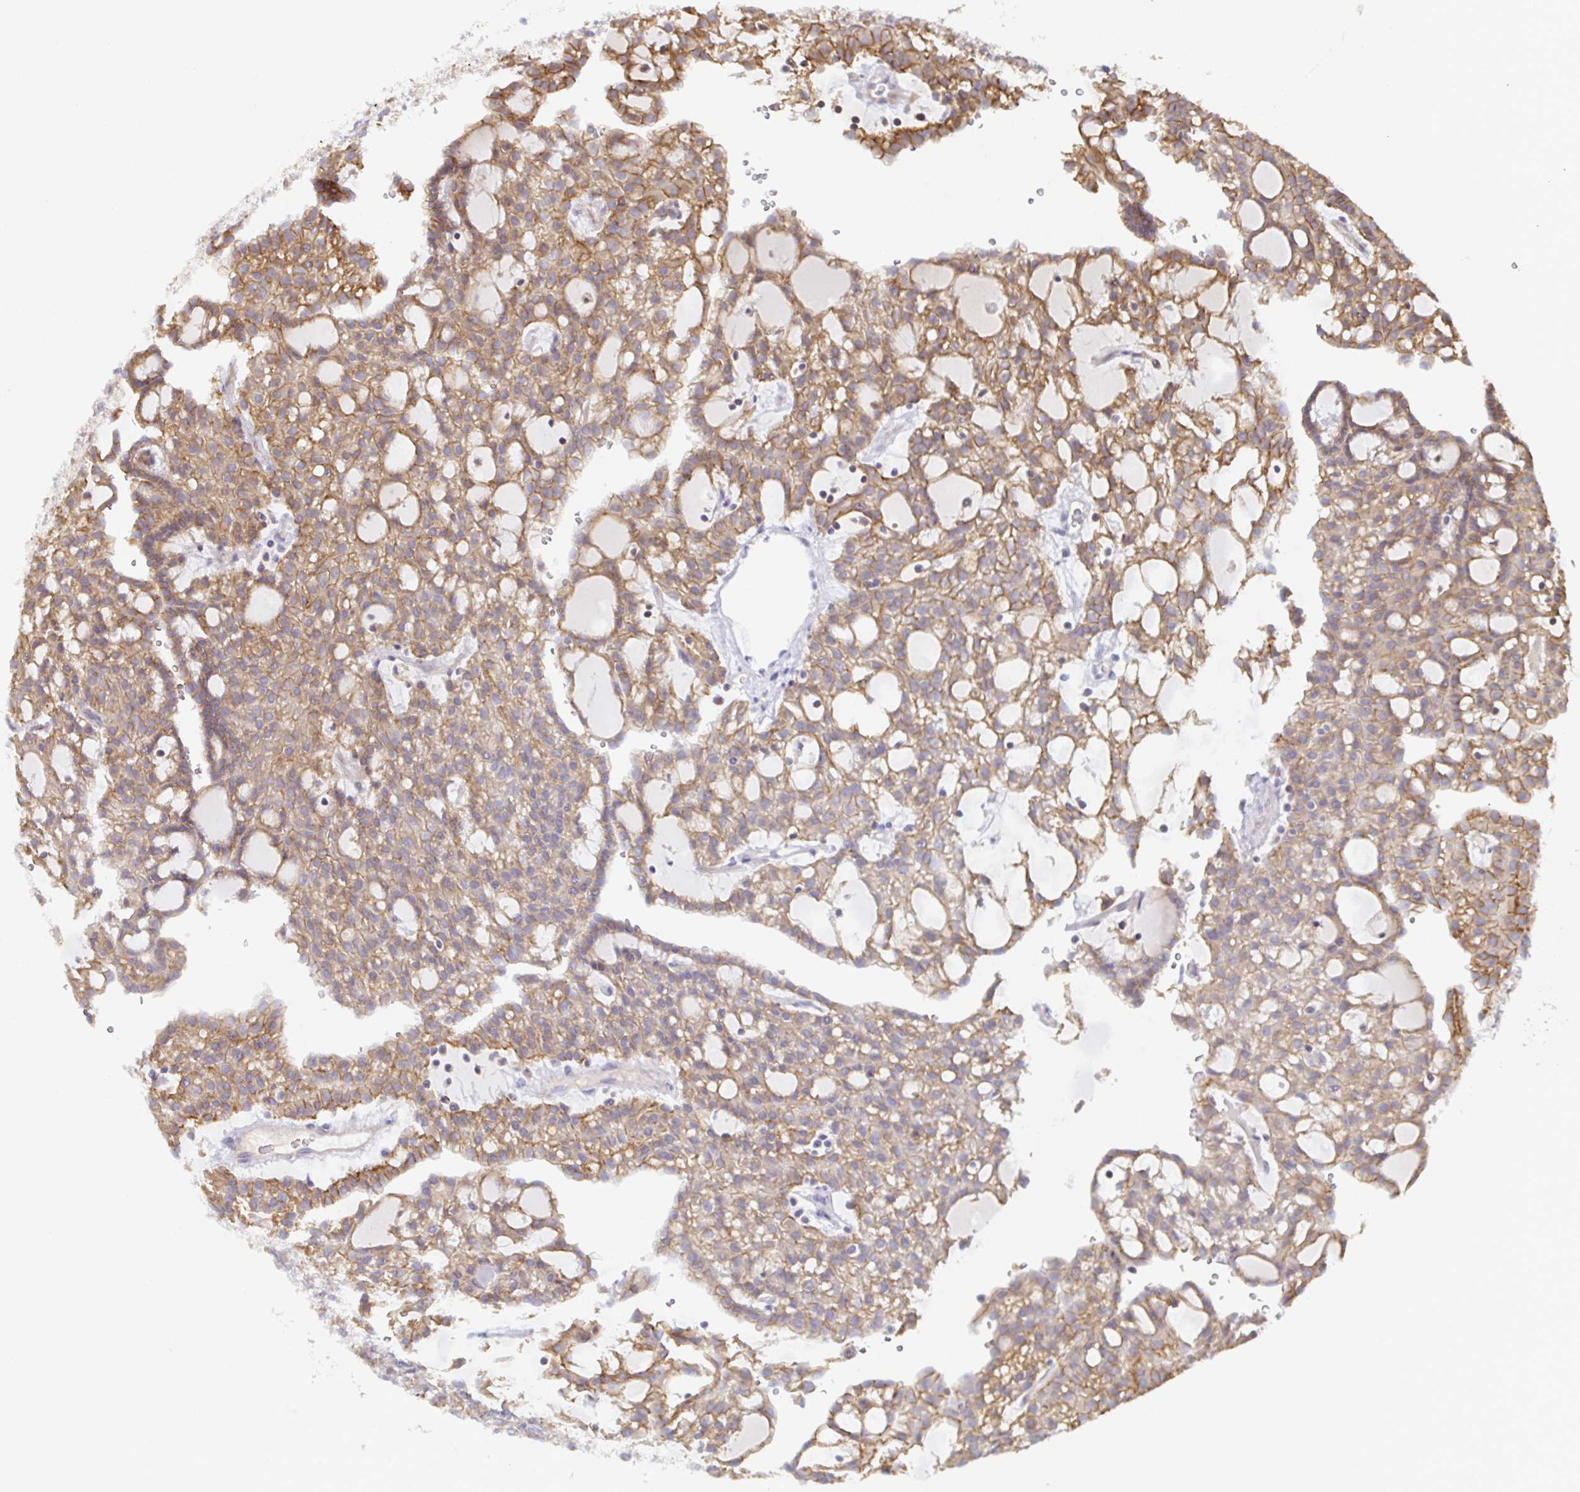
{"staining": {"intensity": "weak", "quantity": ">75%", "location": "cytoplasmic/membranous"}, "tissue": "renal cancer", "cell_type": "Tumor cells", "image_type": "cancer", "snomed": [{"axis": "morphology", "description": "Adenocarcinoma, NOS"}, {"axis": "topography", "description": "Kidney"}], "caption": "Immunohistochemistry of adenocarcinoma (renal) shows low levels of weak cytoplasmic/membranous positivity in about >75% of tumor cells. (brown staining indicates protein expression, while blue staining denotes nuclei).", "gene": "CDH18", "patient": {"sex": "male", "age": 63}}